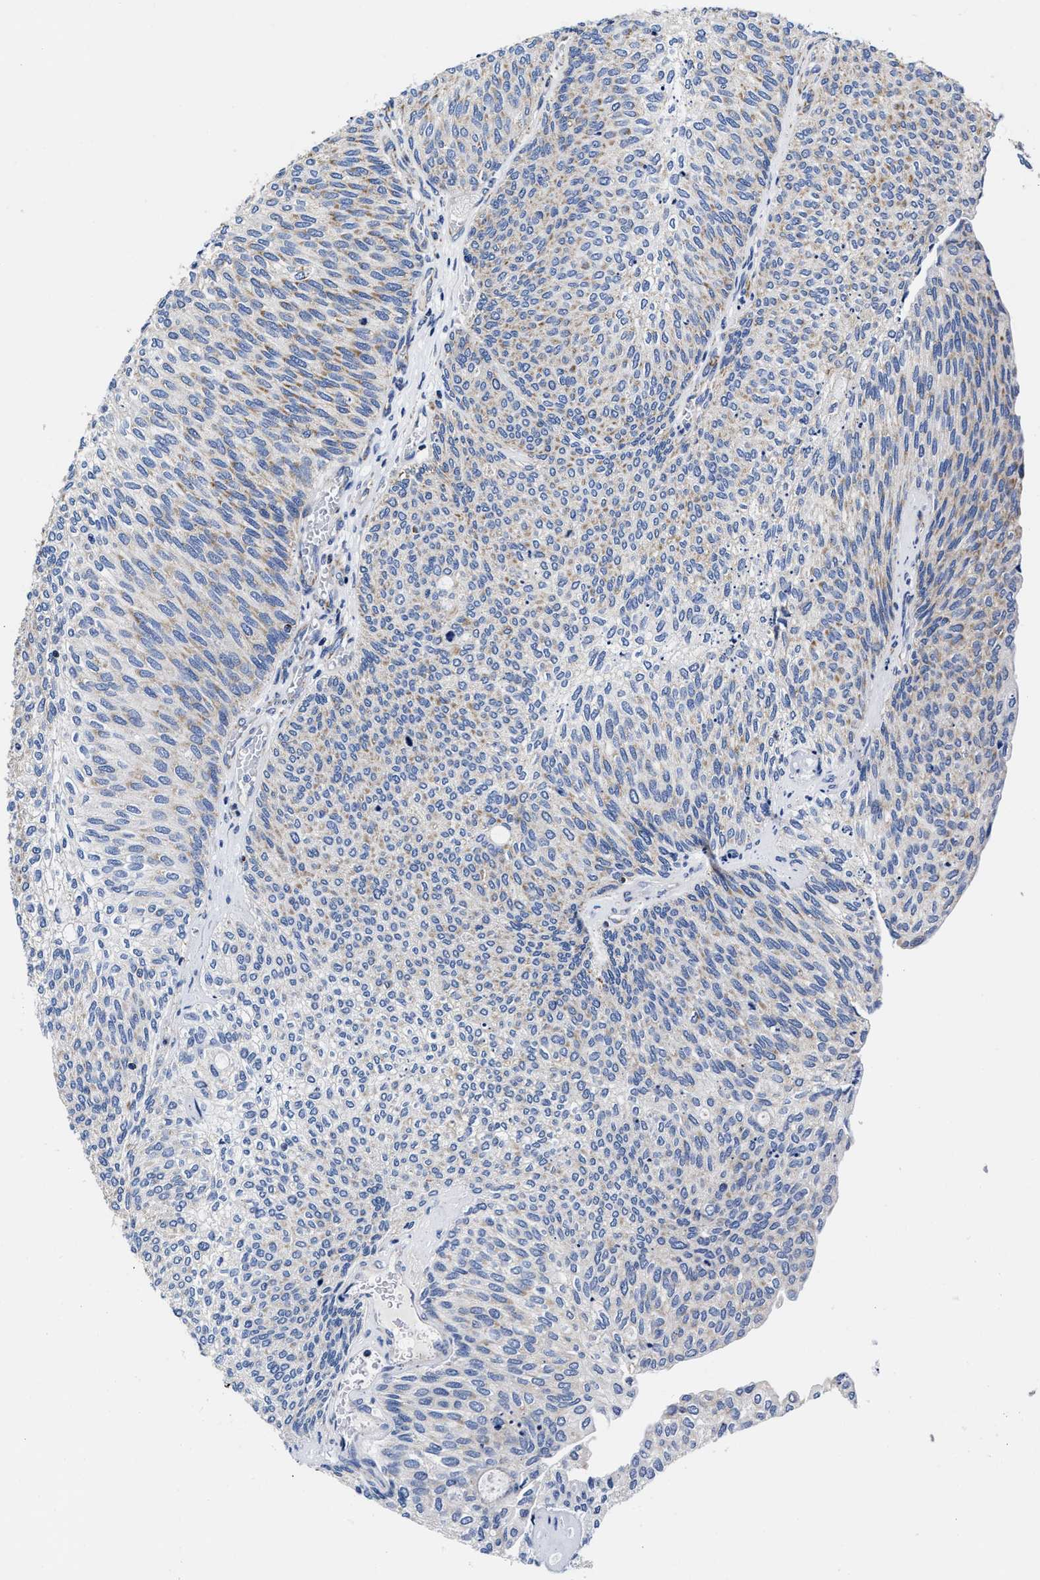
{"staining": {"intensity": "weak", "quantity": "<25%", "location": "cytoplasmic/membranous"}, "tissue": "urothelial cancer", "cell_type": "Tumor cells", "image_type": "cancer", "snomed": [{"axis": "morphology", "description": "Urothelial carcinoma, Low grade"}, {"axis": "topography", "description": "Urinary bladder"}], "caption": "DAB immunohistochemical staining of human low-grade urothelial carcinoma shows no significant staining in tumor cells.", "gene": "HINT2", "patient": {"sex": "female", "age": 79}}